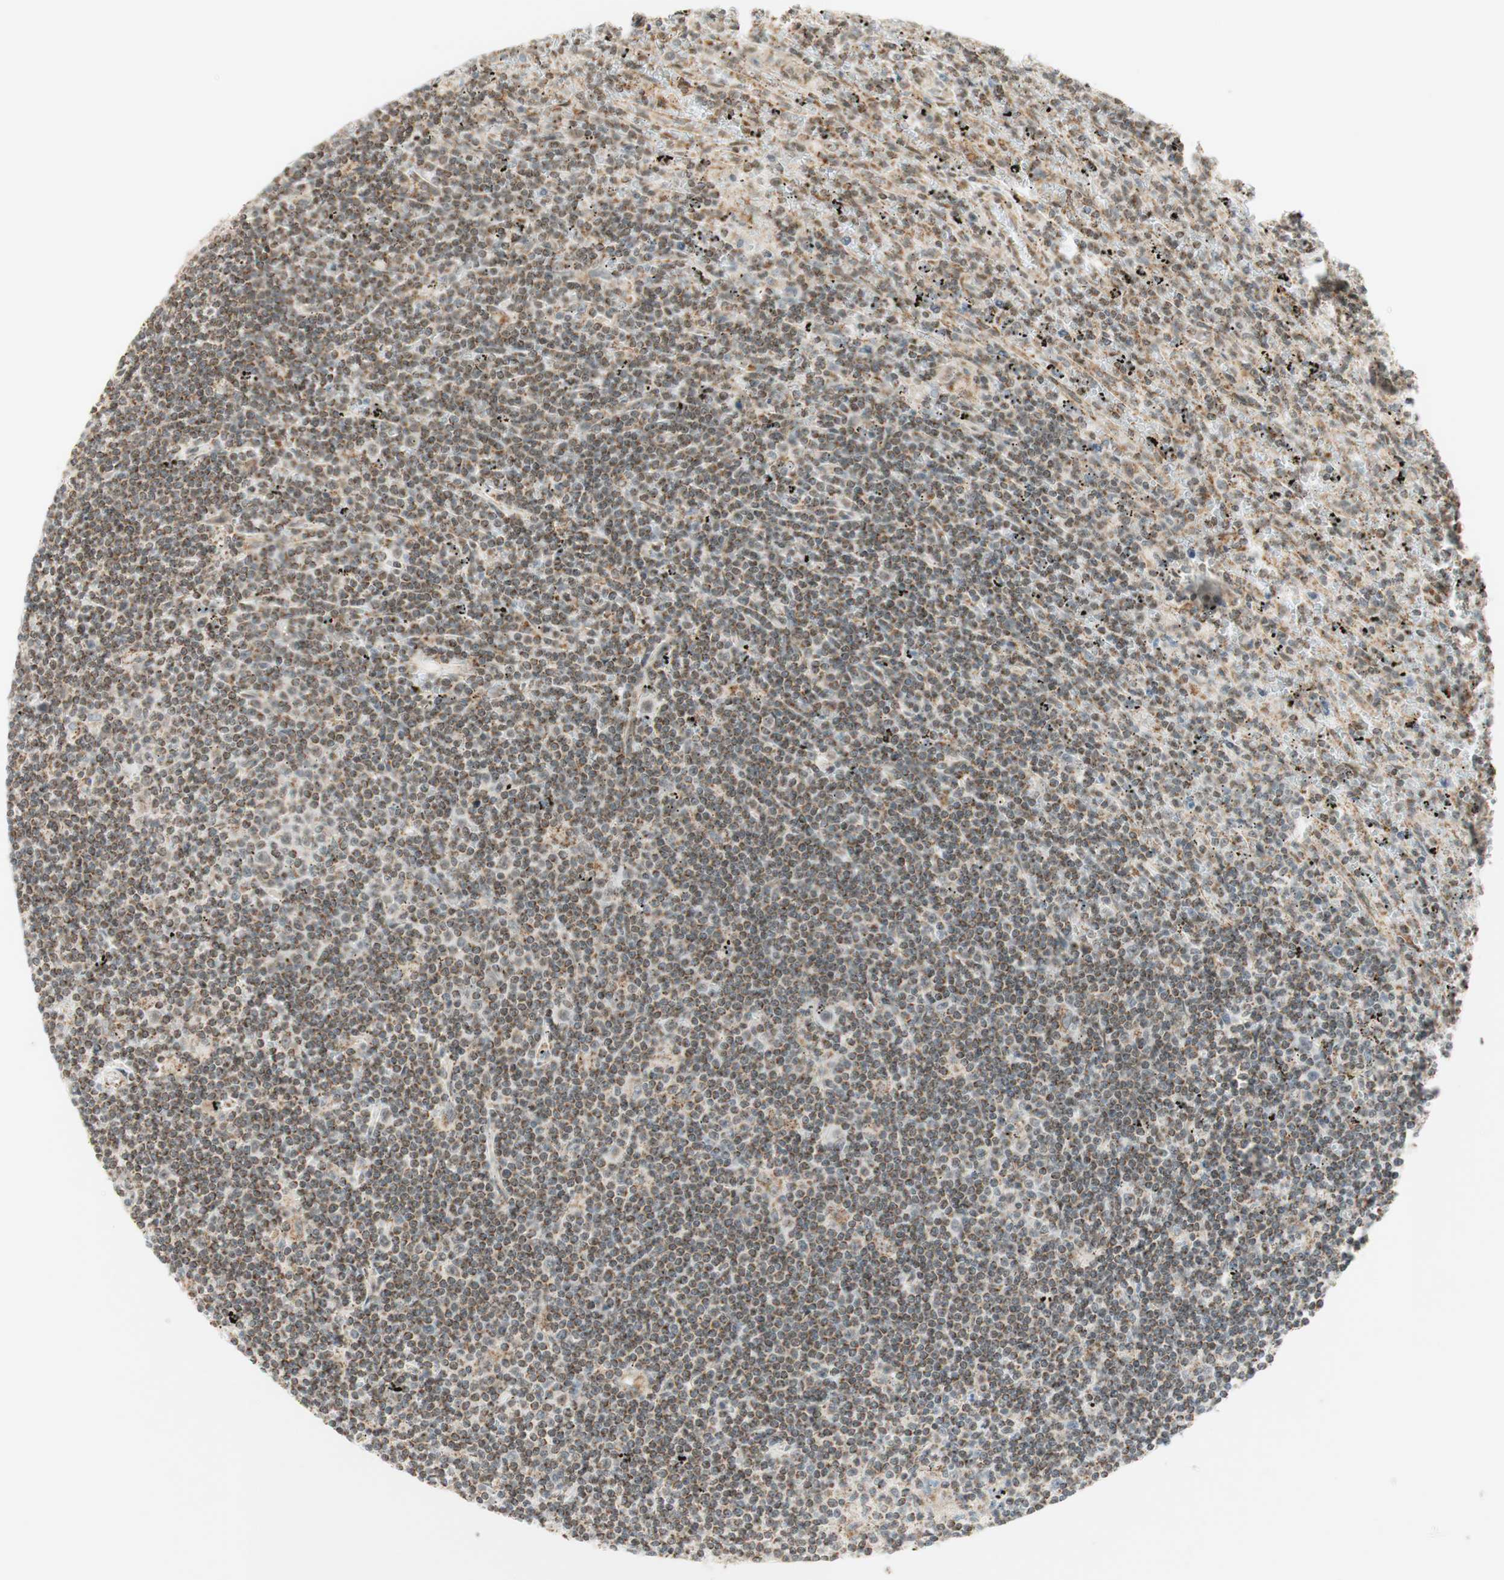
{"staining": {"intensity": "moderate", "quantity": ">75%", "location": "cytoplasmic/membranous"}, "tissue": "lymphoma", "cell_type": "Tumor cells", "image_type": "cancer", "snomed": [{"axis": "morphology", "description": "Malignant lymphoma, non-Hodgkin's type, Low grade"}, {"axis": "topography", "description": "Spleen"}], "caption": "Protein analysis of low-grade malignant lymphoma, non-Hodgkin's type tissue reveals moderate cytoplasmic/membranous positivity in about >75% of tumor cells.", "gene": "ZNF782", "patient": {"sex": "male", "age": 76}}